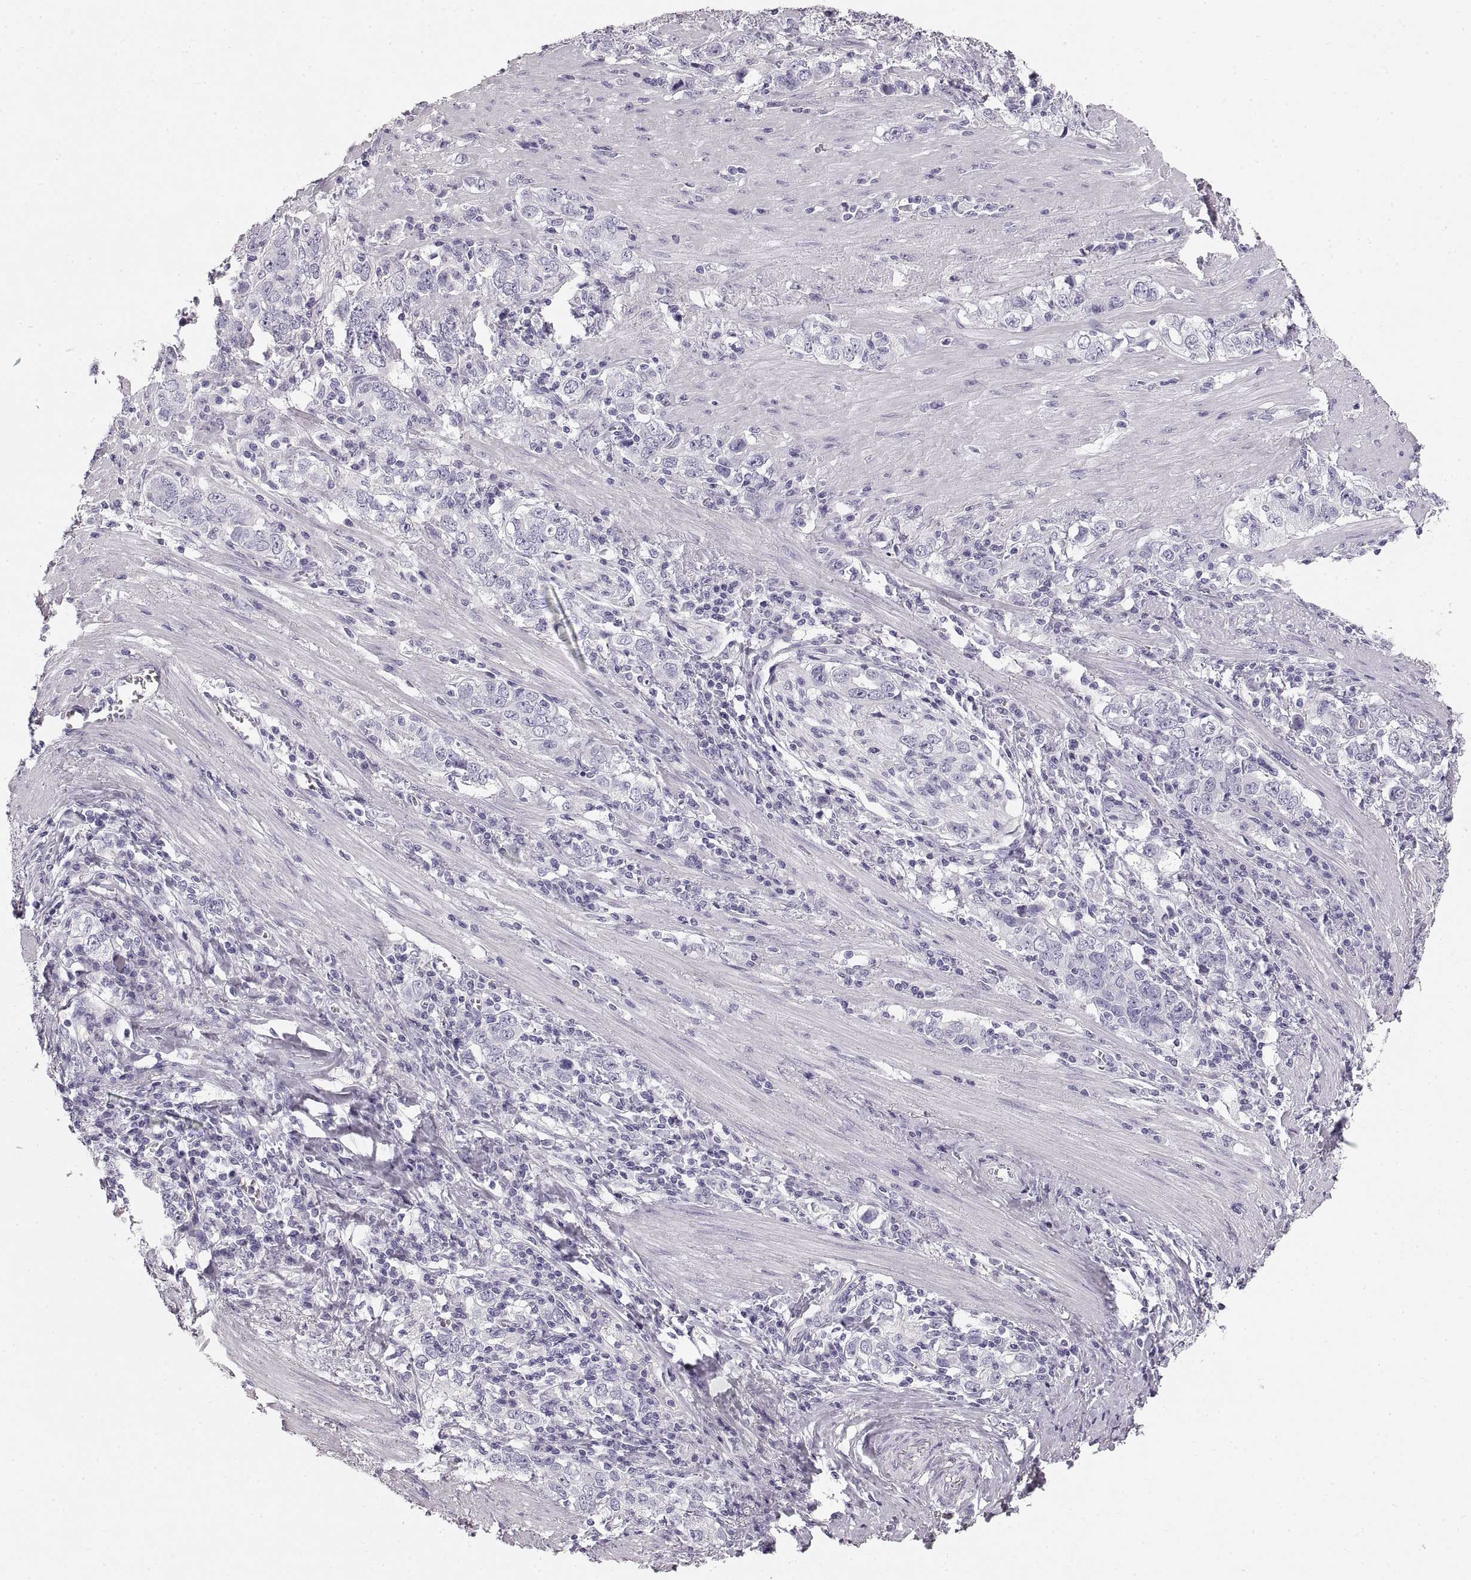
{"staining": {"intensity": "negative", "quantity": "none", "location": "none"}, "tissue": "stomach cancer", "cell_type": "Tumor cells", "image_type": "cancer", "snomed": [{"axis": "morphology", "description": "Adenocarcinoma, NOS"}, {"axis": "topography", "description": "Stomach, lower"}], "caption": "Tumor cells are negative for brown protein staining in adenocarcinoma (stomach). The staining was performed using DAB to visualize the protein expression in brown, while the nuclei were stained in blue with hematoxylin (Magnification: 20x).", "gene": "CRYAA", "patient": {"sex": "female", "age": 72}}